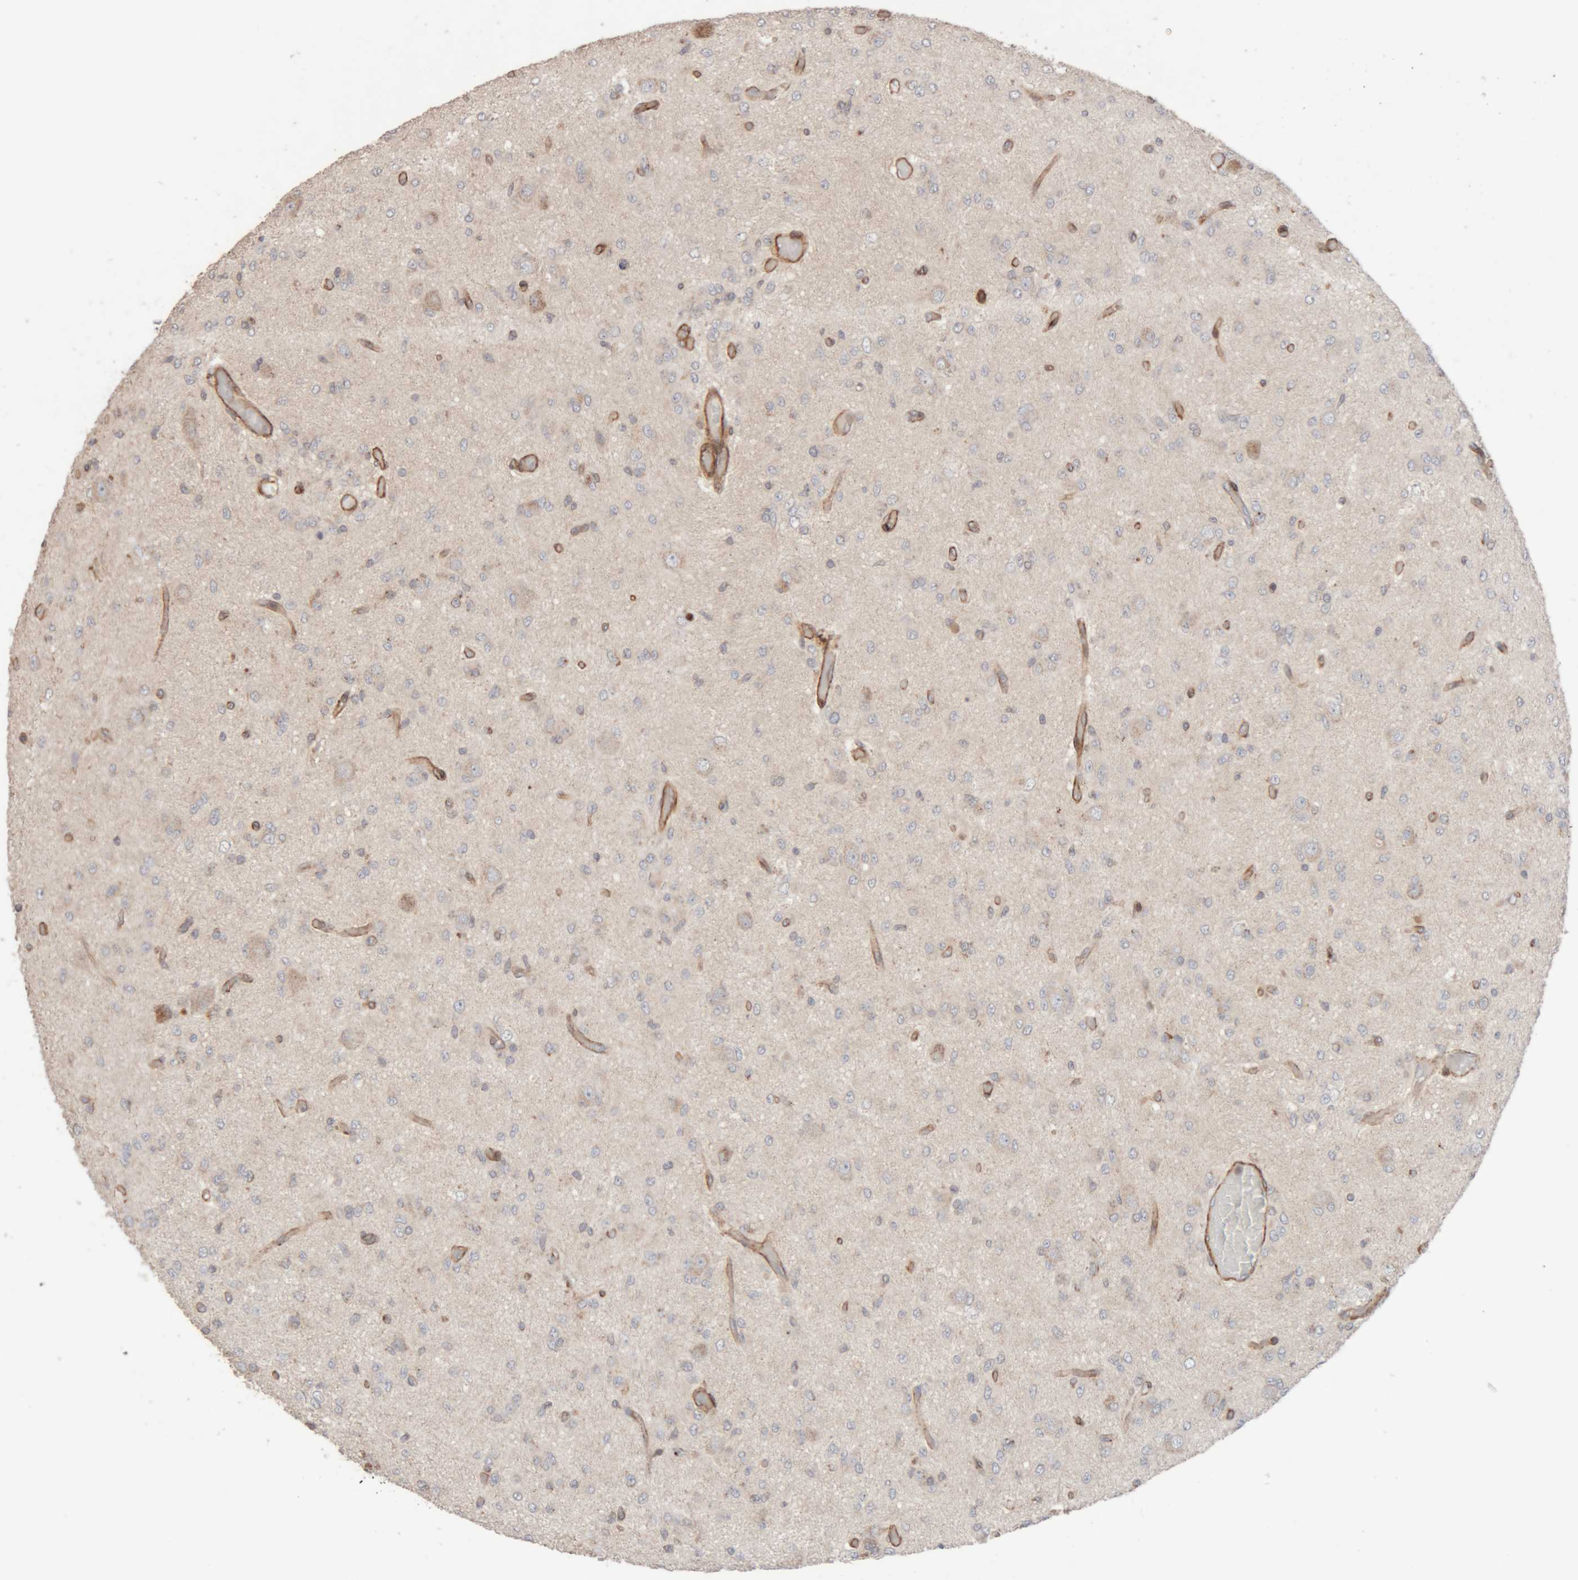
{"staining": {"intensity": "negative", "quantity": "none", "location": "none"}, "tissue": "glioma", "cell_type": "Tumor cells", "image_type": "cancer", "snomed": [{"axis": "morphology", "description": "Glioma, malignant, High grade"}, {"axis": "topography", "description": "Brain"}], "caption": "IHC image of human malignant glioma (high-grade) stained for a protein (brown), which reveals no expression in tumor cells.", "gene": "RAB32", "patient": {"sex": "female", "age": 59}}